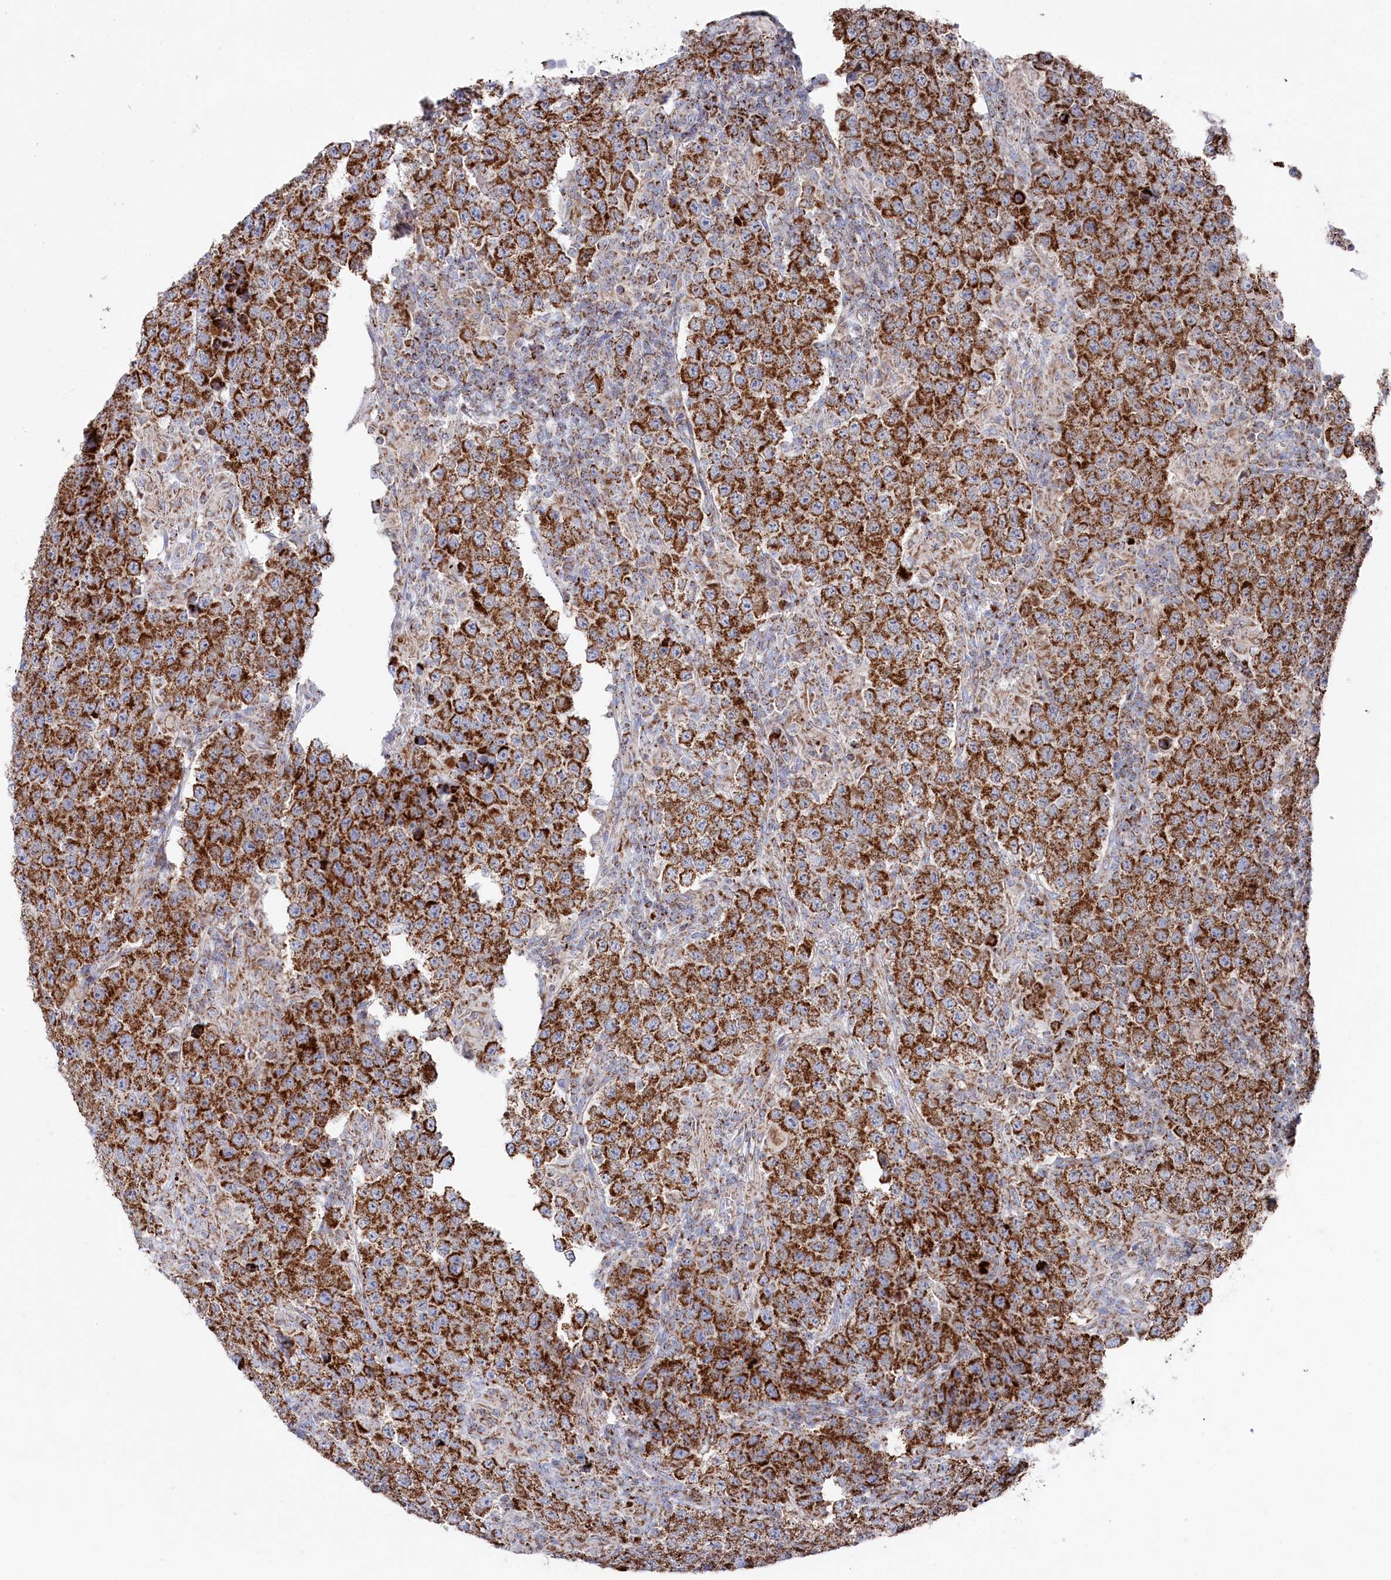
{"staining": {"intensity": "strong", "quantity": ">75%", "location": "cytoplasmic/membranous"}, "tissue": "testis cancer", "cell_type": "Tumor cells", "image_type": "cancer", "snomed": [{"axis": "morphology", "description": "Normal tissue, NOS"}, {"axis": "morphology", "description": "Urothelial carcinoma, High grade"}, {"axis": "morphology", "description": "Seminoma, NOS"}, {"axis": "morphology", "description": "Carcinoma, Embryonal, NOS"}, {"axis": "topography", "description": "Urinary bladder"}, {"axis": "topography", "description": "Testis"}], "caption": "Immunohistochemistry of human testis cancer reveals high levels of strong cytoplasmic/membranous expression in about >75% of tumor cells.", "gene": "GLS2", "patient": {"sex": "male", "age": 41}}